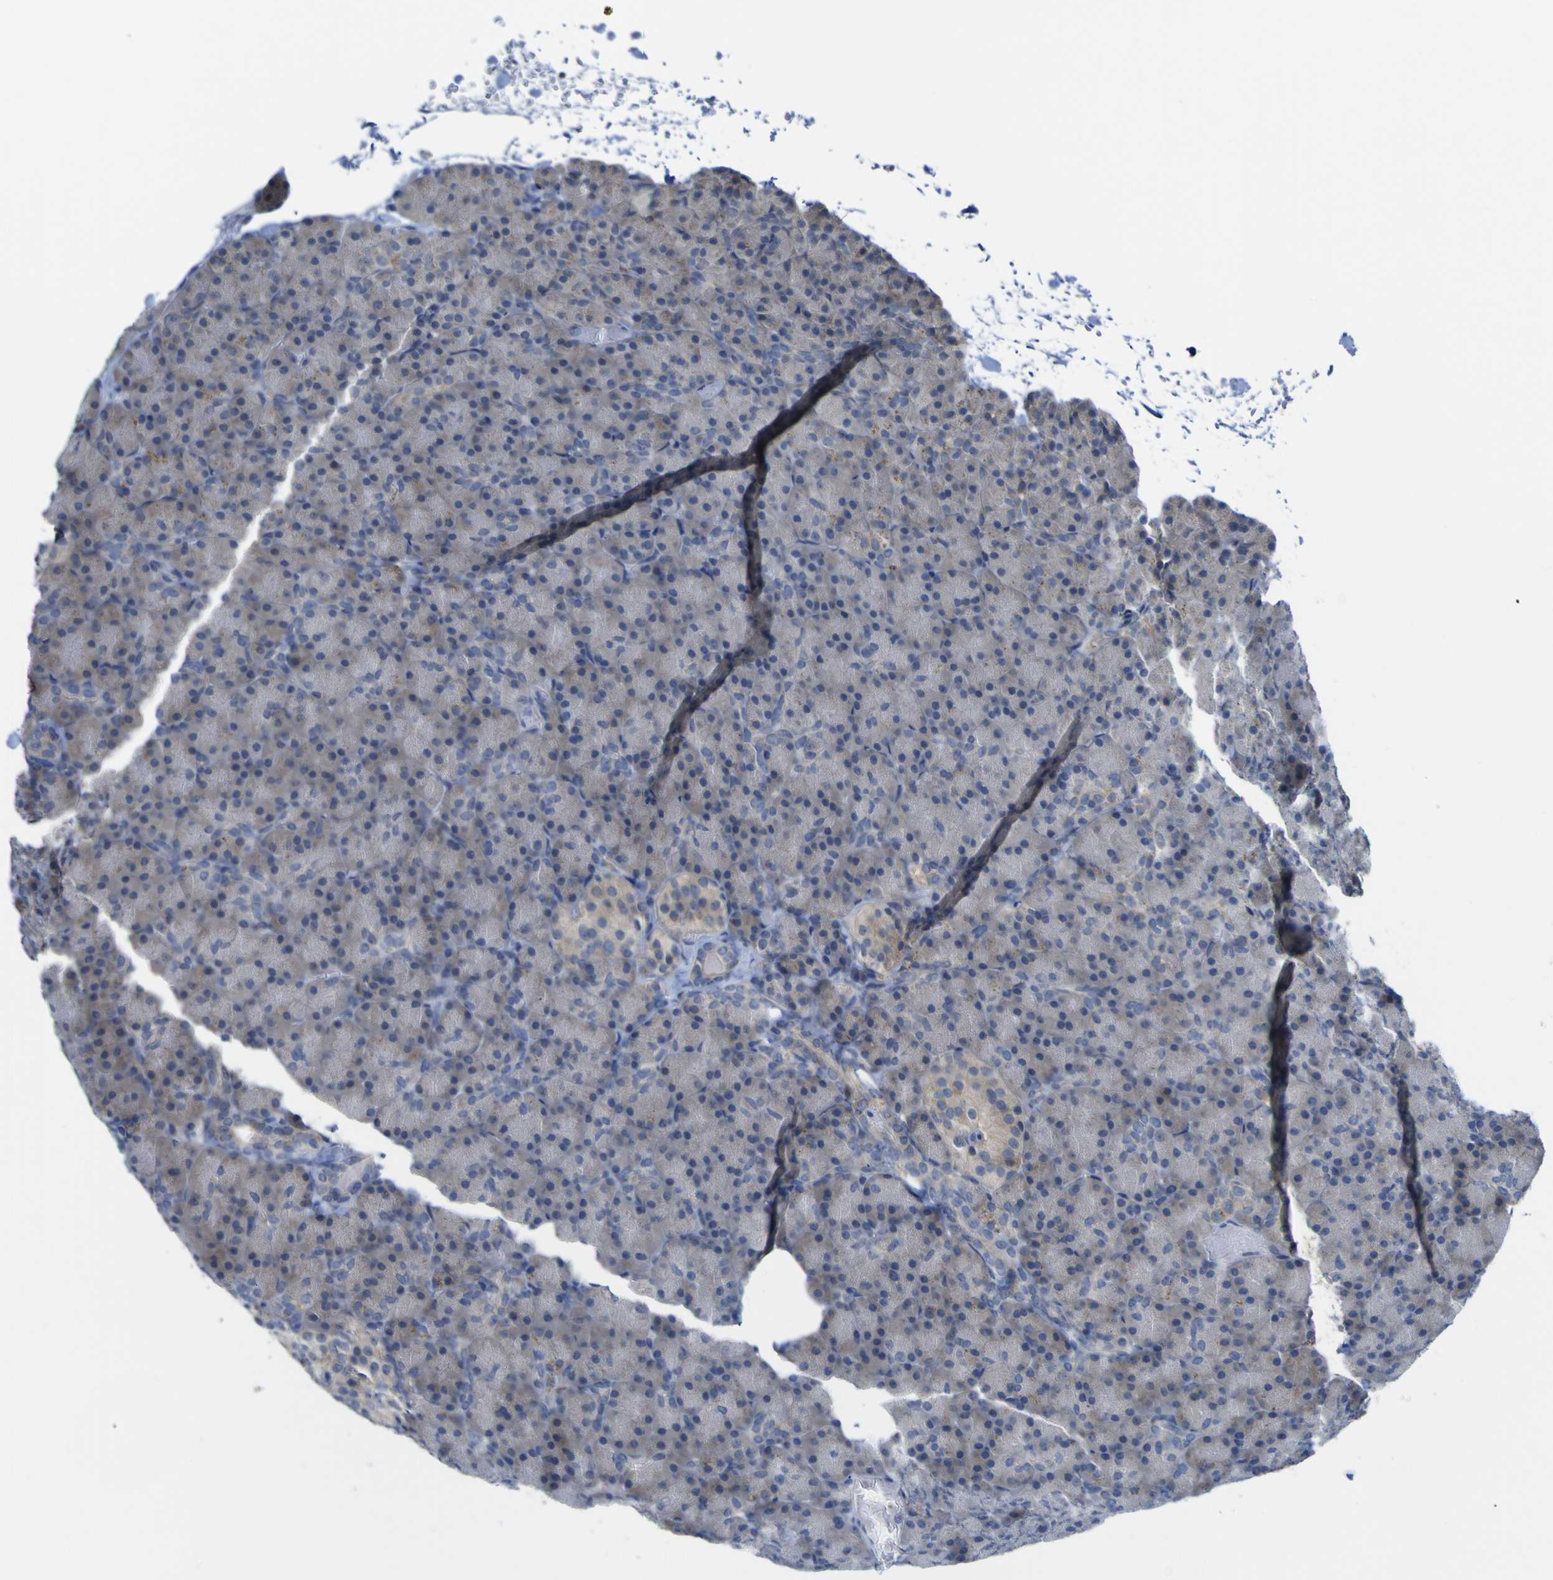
{"staining": {"intensity": "negative", "quantity": "none", "location": "none"}, "tissue": "pancreas", "cell_type": "Exocrine glandular cells", "image_type": "normal", "snomed": [{"axis": "morphology", "description": "Normal tissue, NOS"}, {"axis": "topography", "description": "Pancreas"}], "caption": "Immunohistochemistry photomicrograph of benign pancreas: human pancreas stained with DAB shows no significant protein positivity in exocrine glandular cells.", "gene": "TNFRSF11A", "patient": {"sex": "female", "age": 43}}